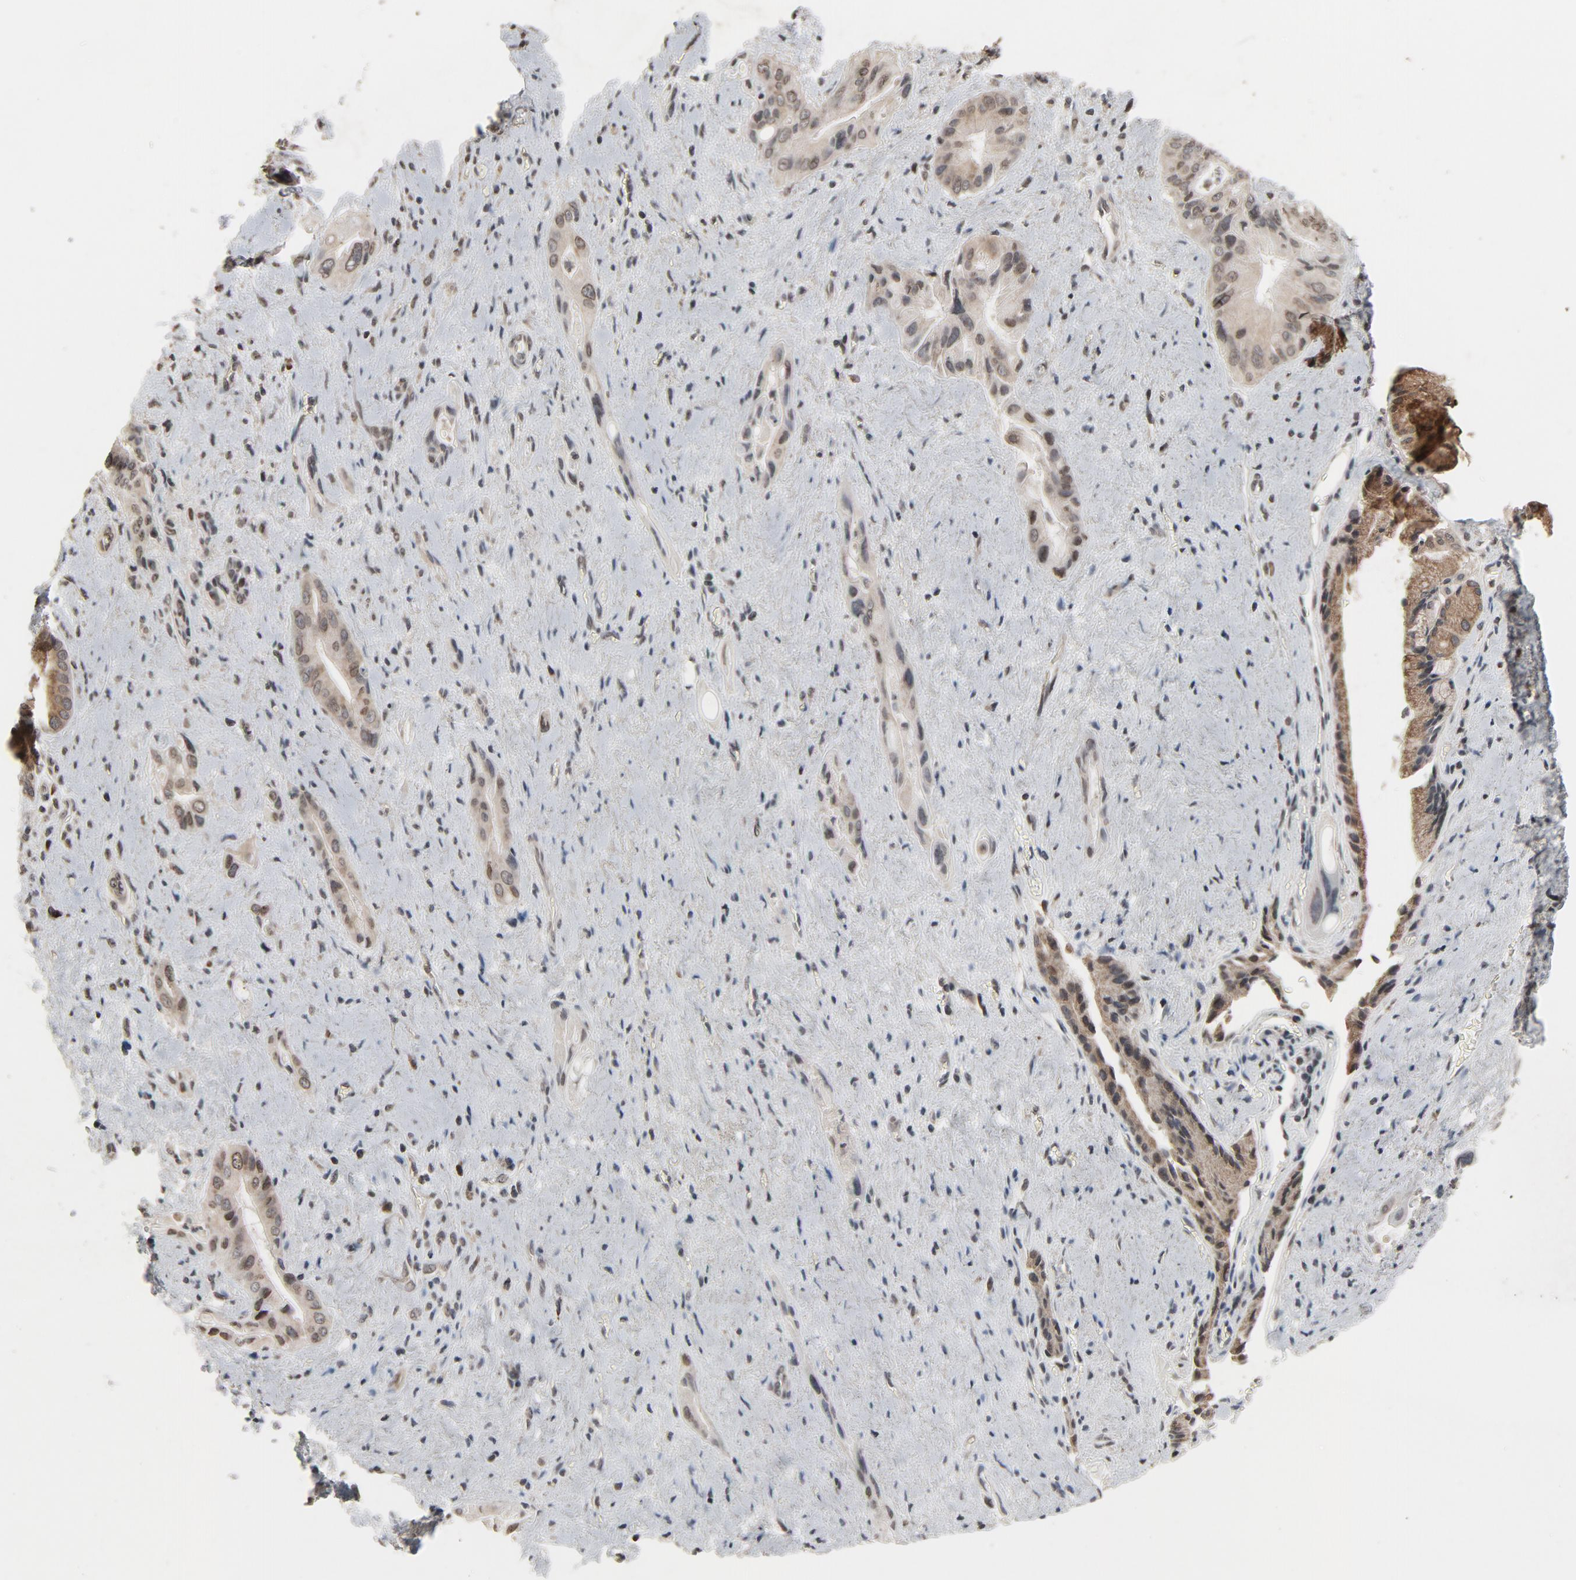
{"staining": {"intensity": "moderate", "quantity": ">75%", "location": "cytoplasmic/membranous,nuclear"}, "tissue": "pancreatic cancer", "cell_type": "Tumor cells", "image_type": "cancer", "snomed": [{"axis": "morphology", "description": "Adenocarcinoma, NOS"}, {"axis": "topography", "description": "Pancreas"}], "caption": "Immunohistochemical staining of pancreatic adenocarcinoma demonstrates medium levels of moderate cytoplasmic/membranous and nuclear staining in approximately >75% of tumor cells.", "gene": "POM121", "patient": {"sex": "male", "age": 77}}